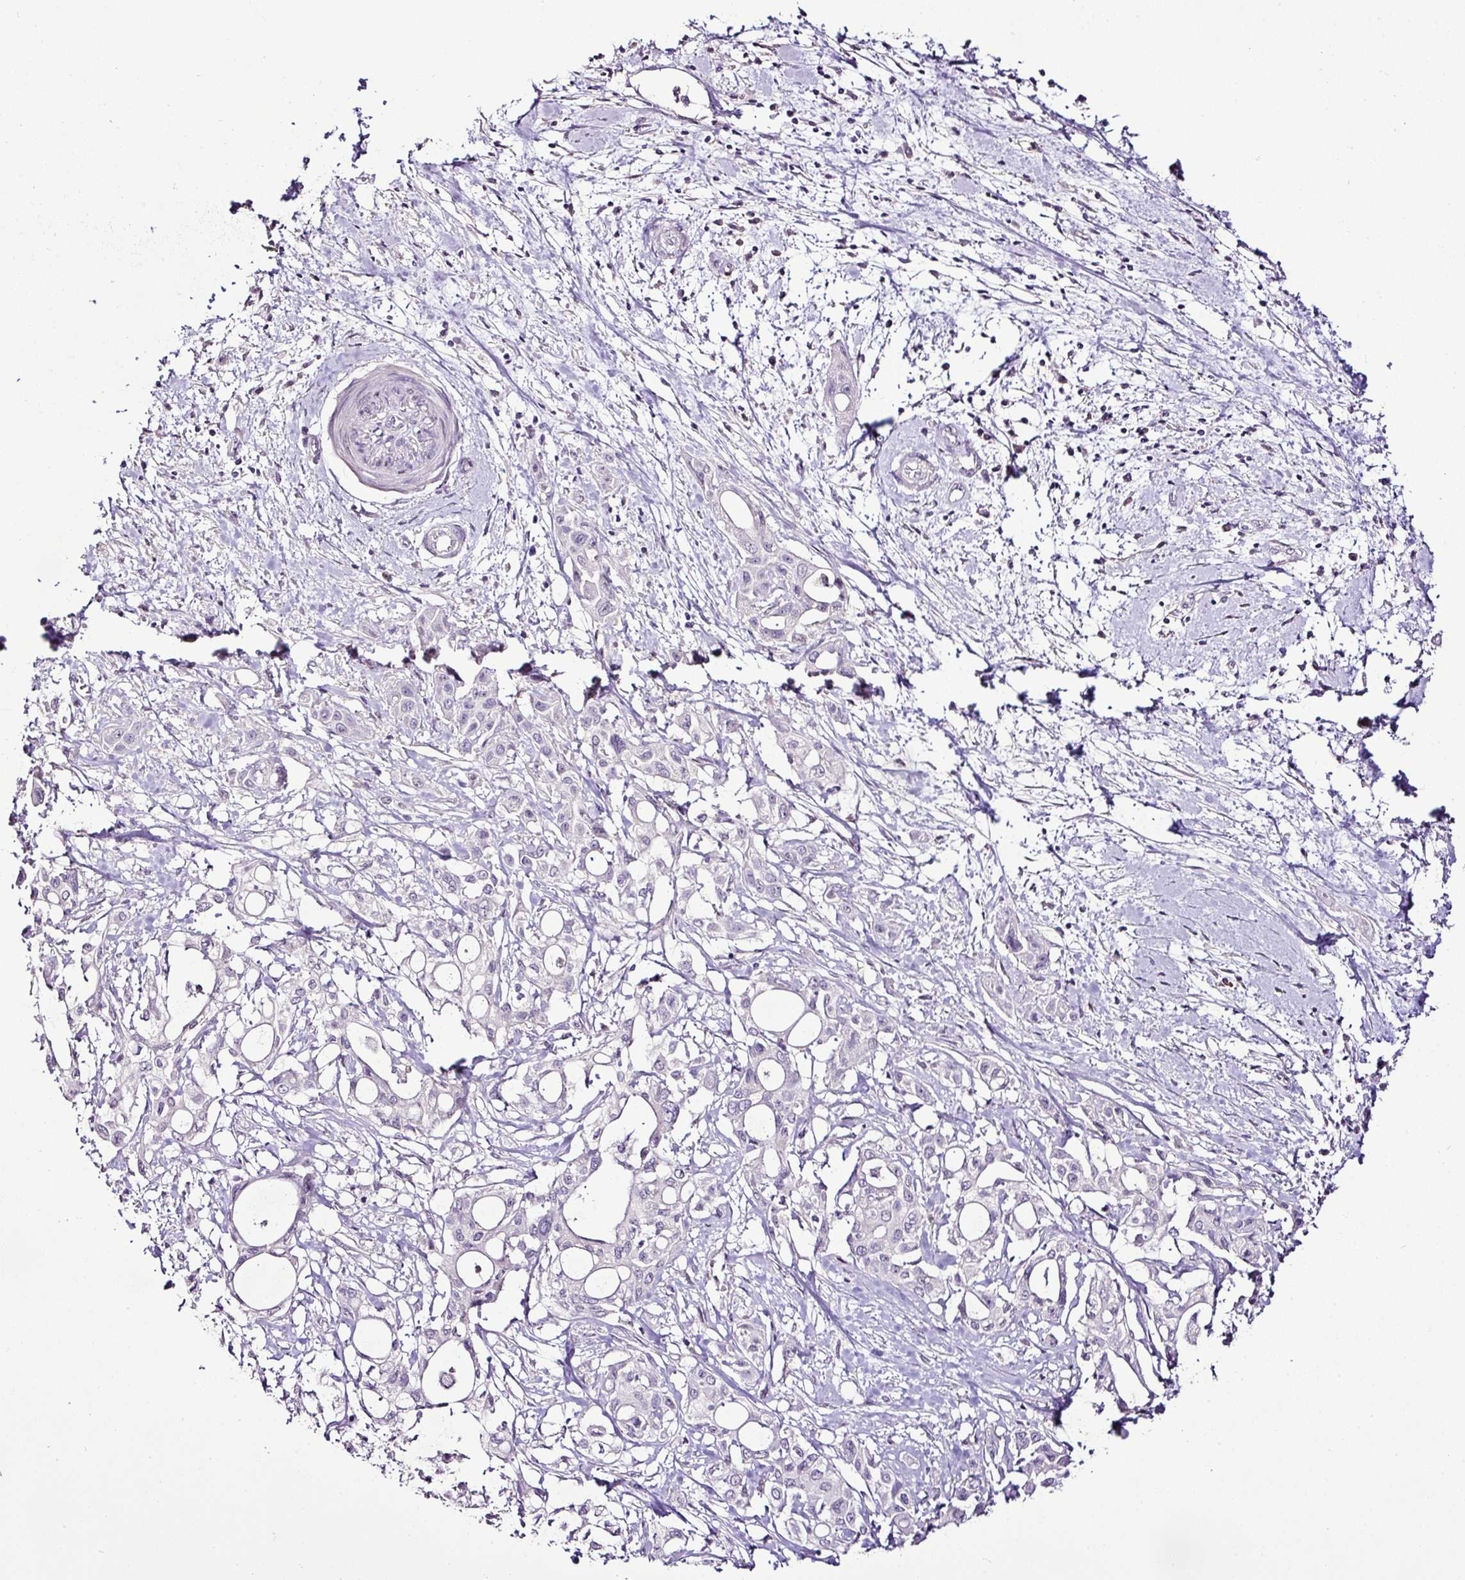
{"staining": {"intensity": "negative", "quantity": "none", "location": "none"}, "tissue": "pancreatic cancer", "cell_type": "Tumor cells", "image_type": "cancer", "snomed": [{"axis": "morphology", "description": "Adenocarcinoma, NOS"}, {"axis": "topography", "description": "Pancreas"}], "caption": "A histopathology image of human adenocarcinoma (pancreatic) is negative for staining in tumor cells.", "gene": "ESR1", "patient": {"sex": "female", "age": 68}}